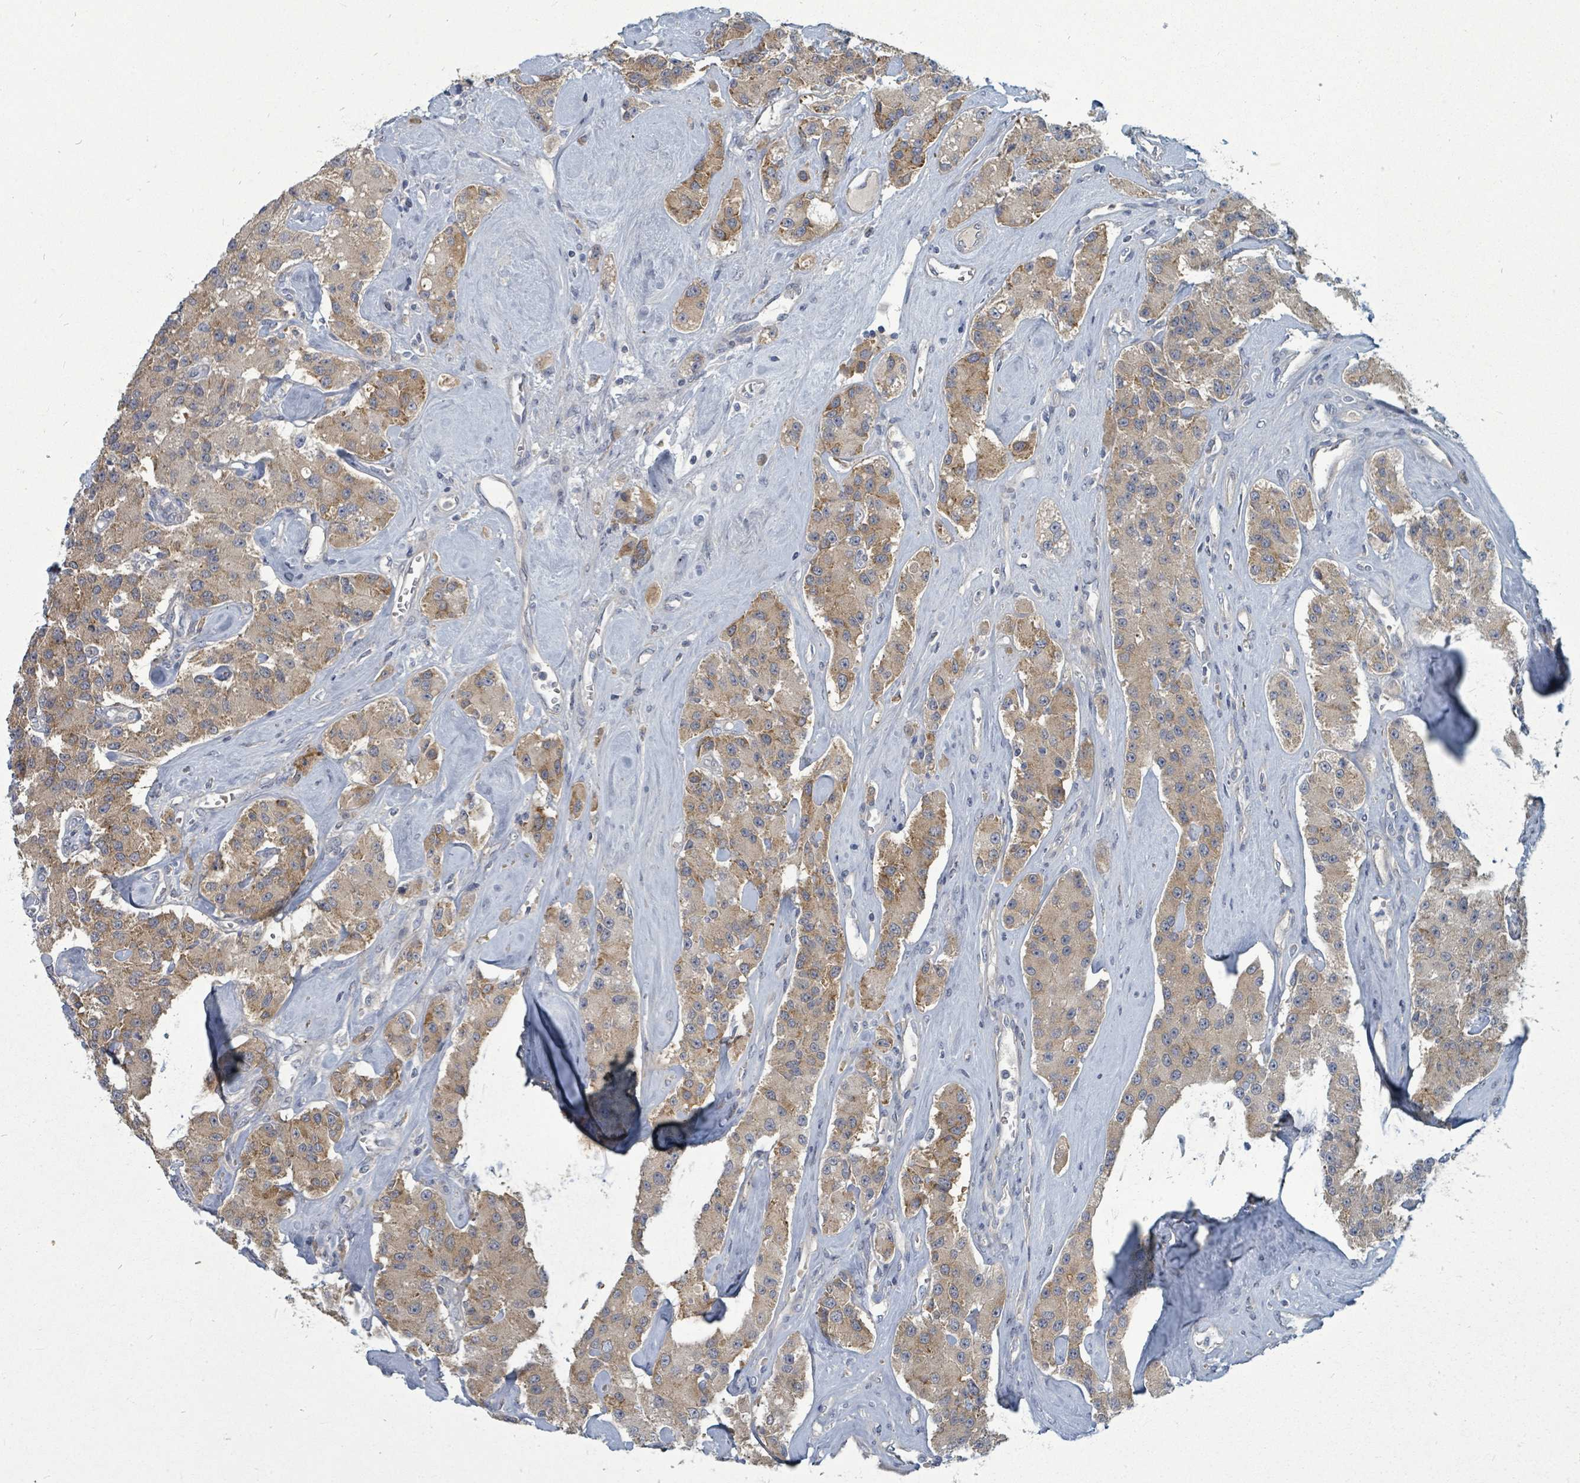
{"staining": {"intensity": "moderate", "quantity": "25%-75%", "location": "cytoplasmic/membranous"}, "tissue": "carcinoid", "cell_type": "Tumor cells", "image_type": "cancer", "snomed": [{"axis": "morphology", "description": "Carcinoid, malignant, NOS"}, {"axis": "topography", "description": "Pancreas"}], "caption": "High-magnification brightfield microscopy of carcinoid stained with DAB (3,3'-diaminobenzidine) (brown) and counterstained with hematoxylin (blue). tumor cells exhibit moderate cytoplasmic/membranous positivity is seen in approximately25%-75% of cells.", "gene": "TRDMT1", "patient": {"sex": "male", "age": 41}}